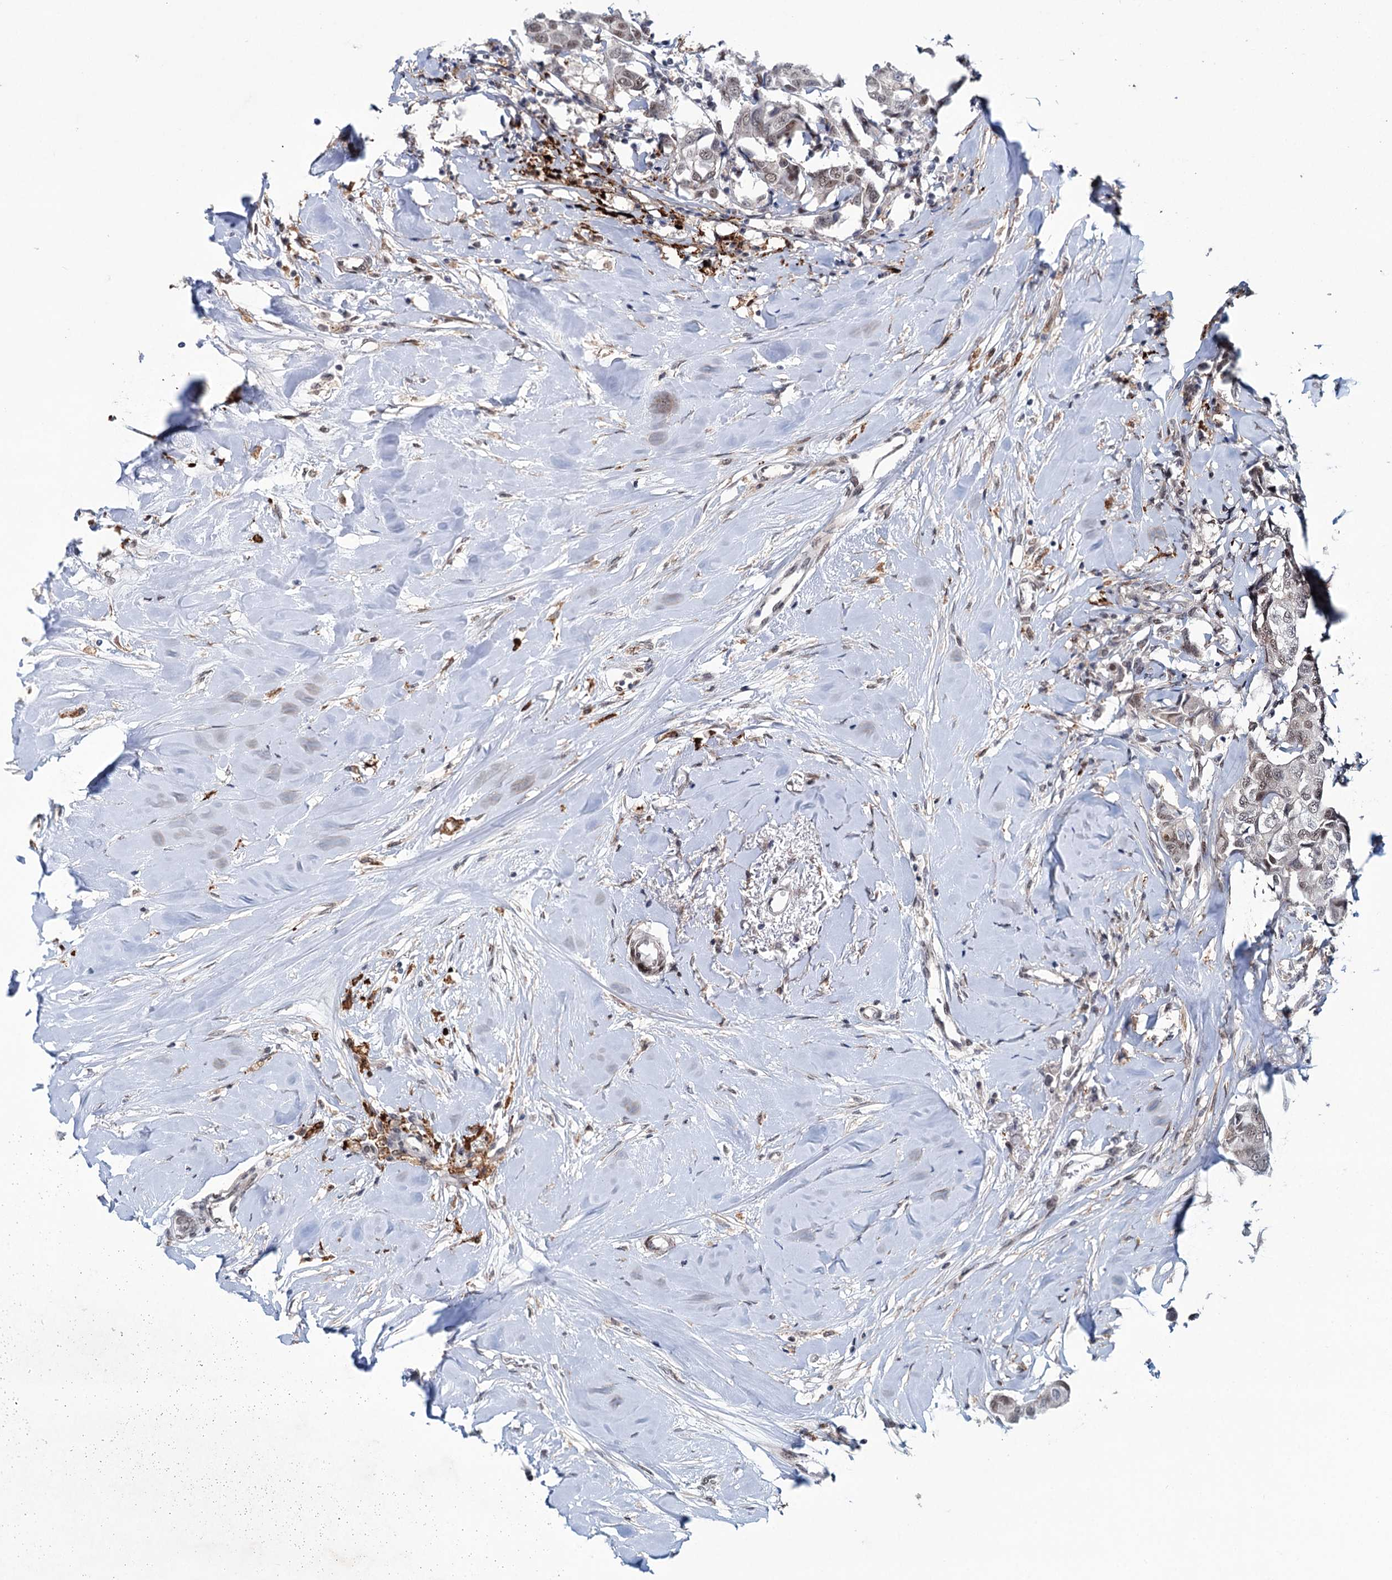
{"staining": {"intensity": "weak", "quantity": "<25%", "location": "nuclear"}, "tissue": "breast cancer", "cell_type": "Tumor cells", "image_type": "cancer", "snomed": [{"axis": "morphology", "description": "Duct carcinoma"}, {"axis": "topography", "description": "Breast"}], "caption": "An image of infiltrating ductal carcinoma (breast) stained for a protein shows no brown staining in tumor cells.", "gene": "FAM53A", "patient": {"sex": "female", "age": 80}}